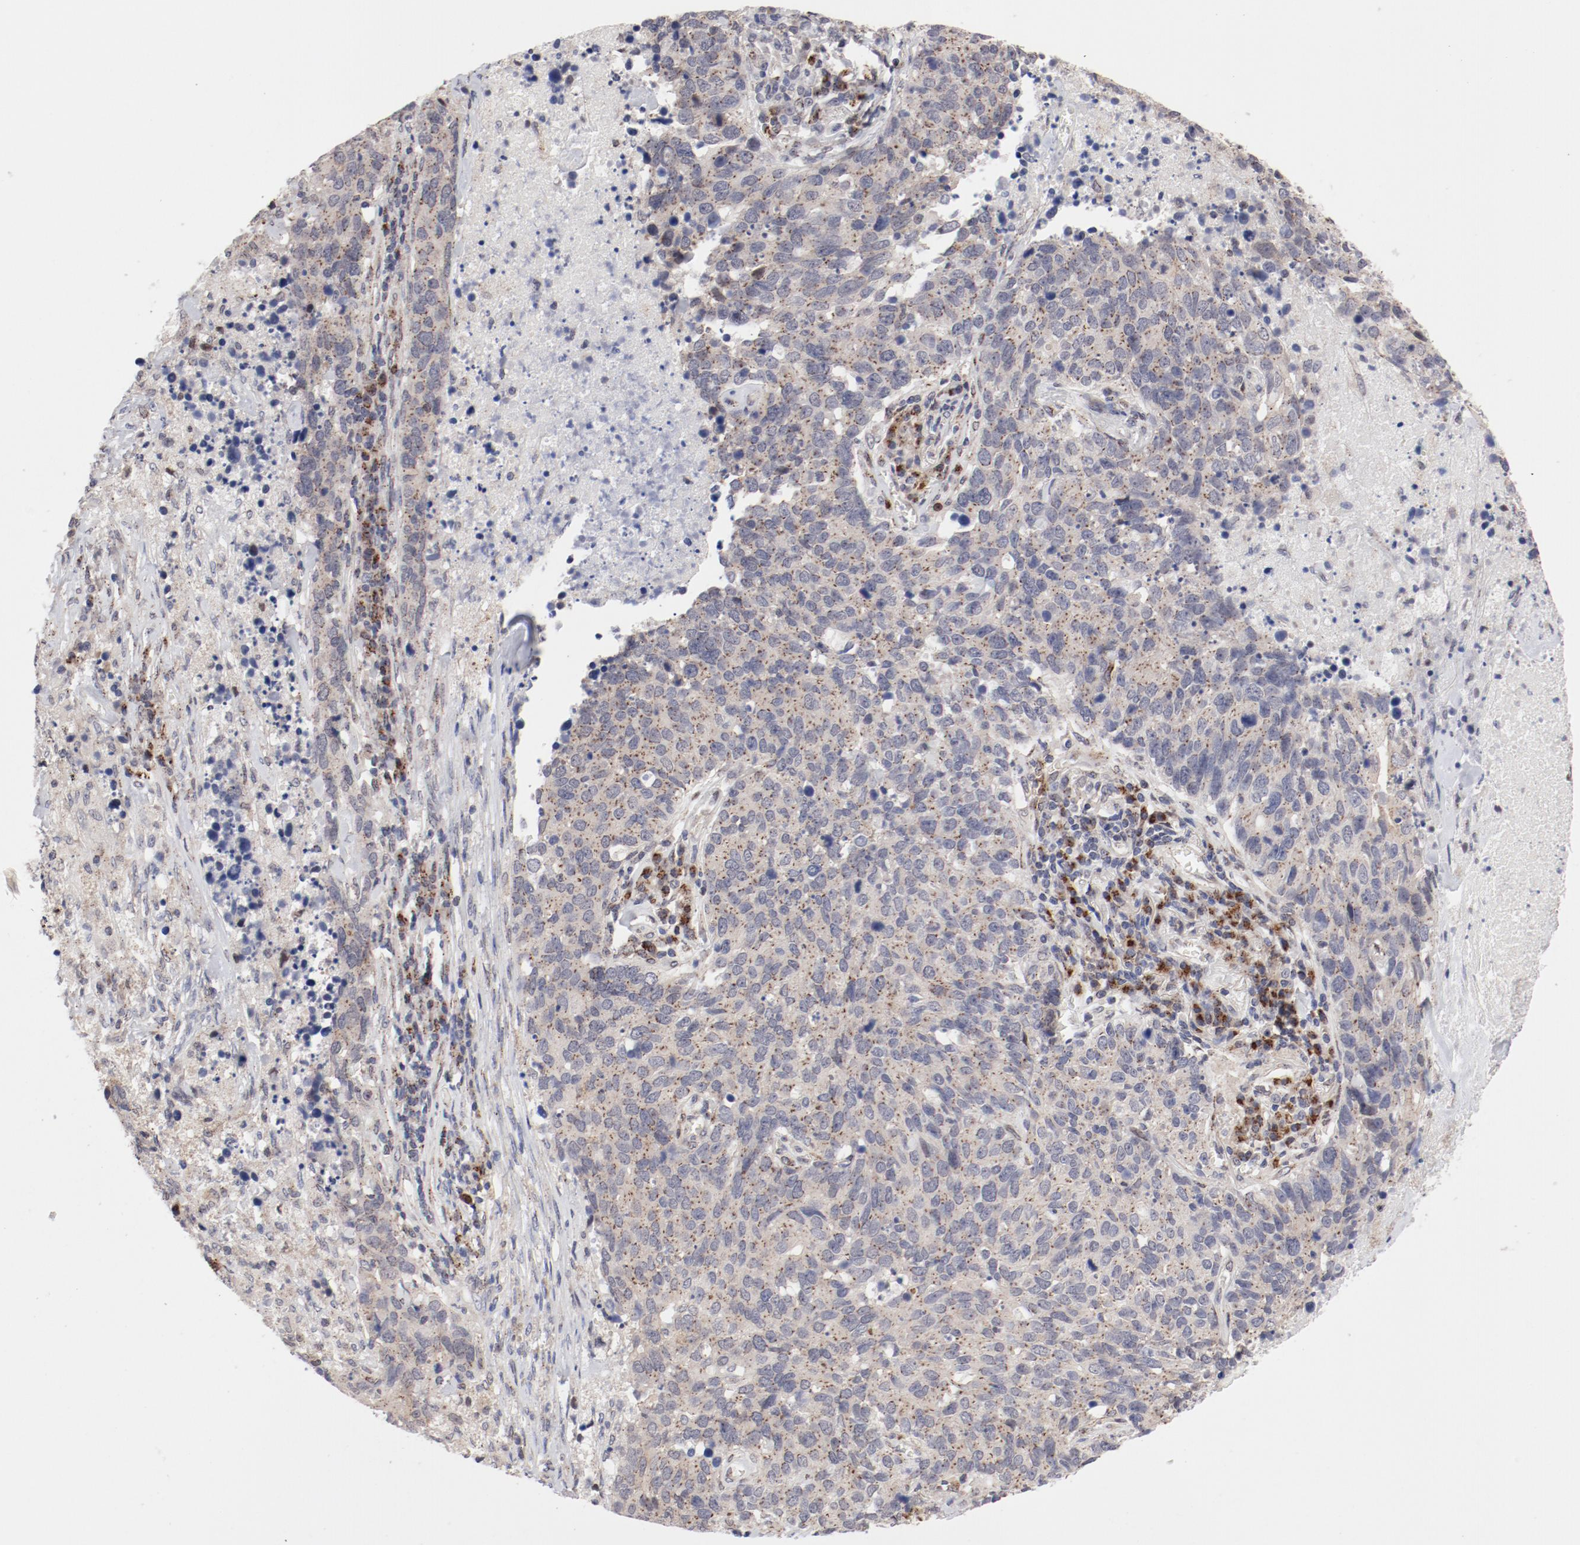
{"staining": {"intensity": "negative", "quantity": "none", "location": "none"}, "tissue": "lung cancer", "cell_type": "Tumor cells", "image_type": "cancer", "snomed": [{"axis": "morphology", "description": "Neoplasm, malignant, NOS"}, {"axis": "topography", "description": "Lung"}], "caption": "A high-resolution histopathology image shows immunohistochemistry (IHC) staining of lung cancer (neoplasm (malignant)), which displays no significant positivity in tumor cells.", "gene": "RPL12", "patient": {"sex": "female", "age": 76}}